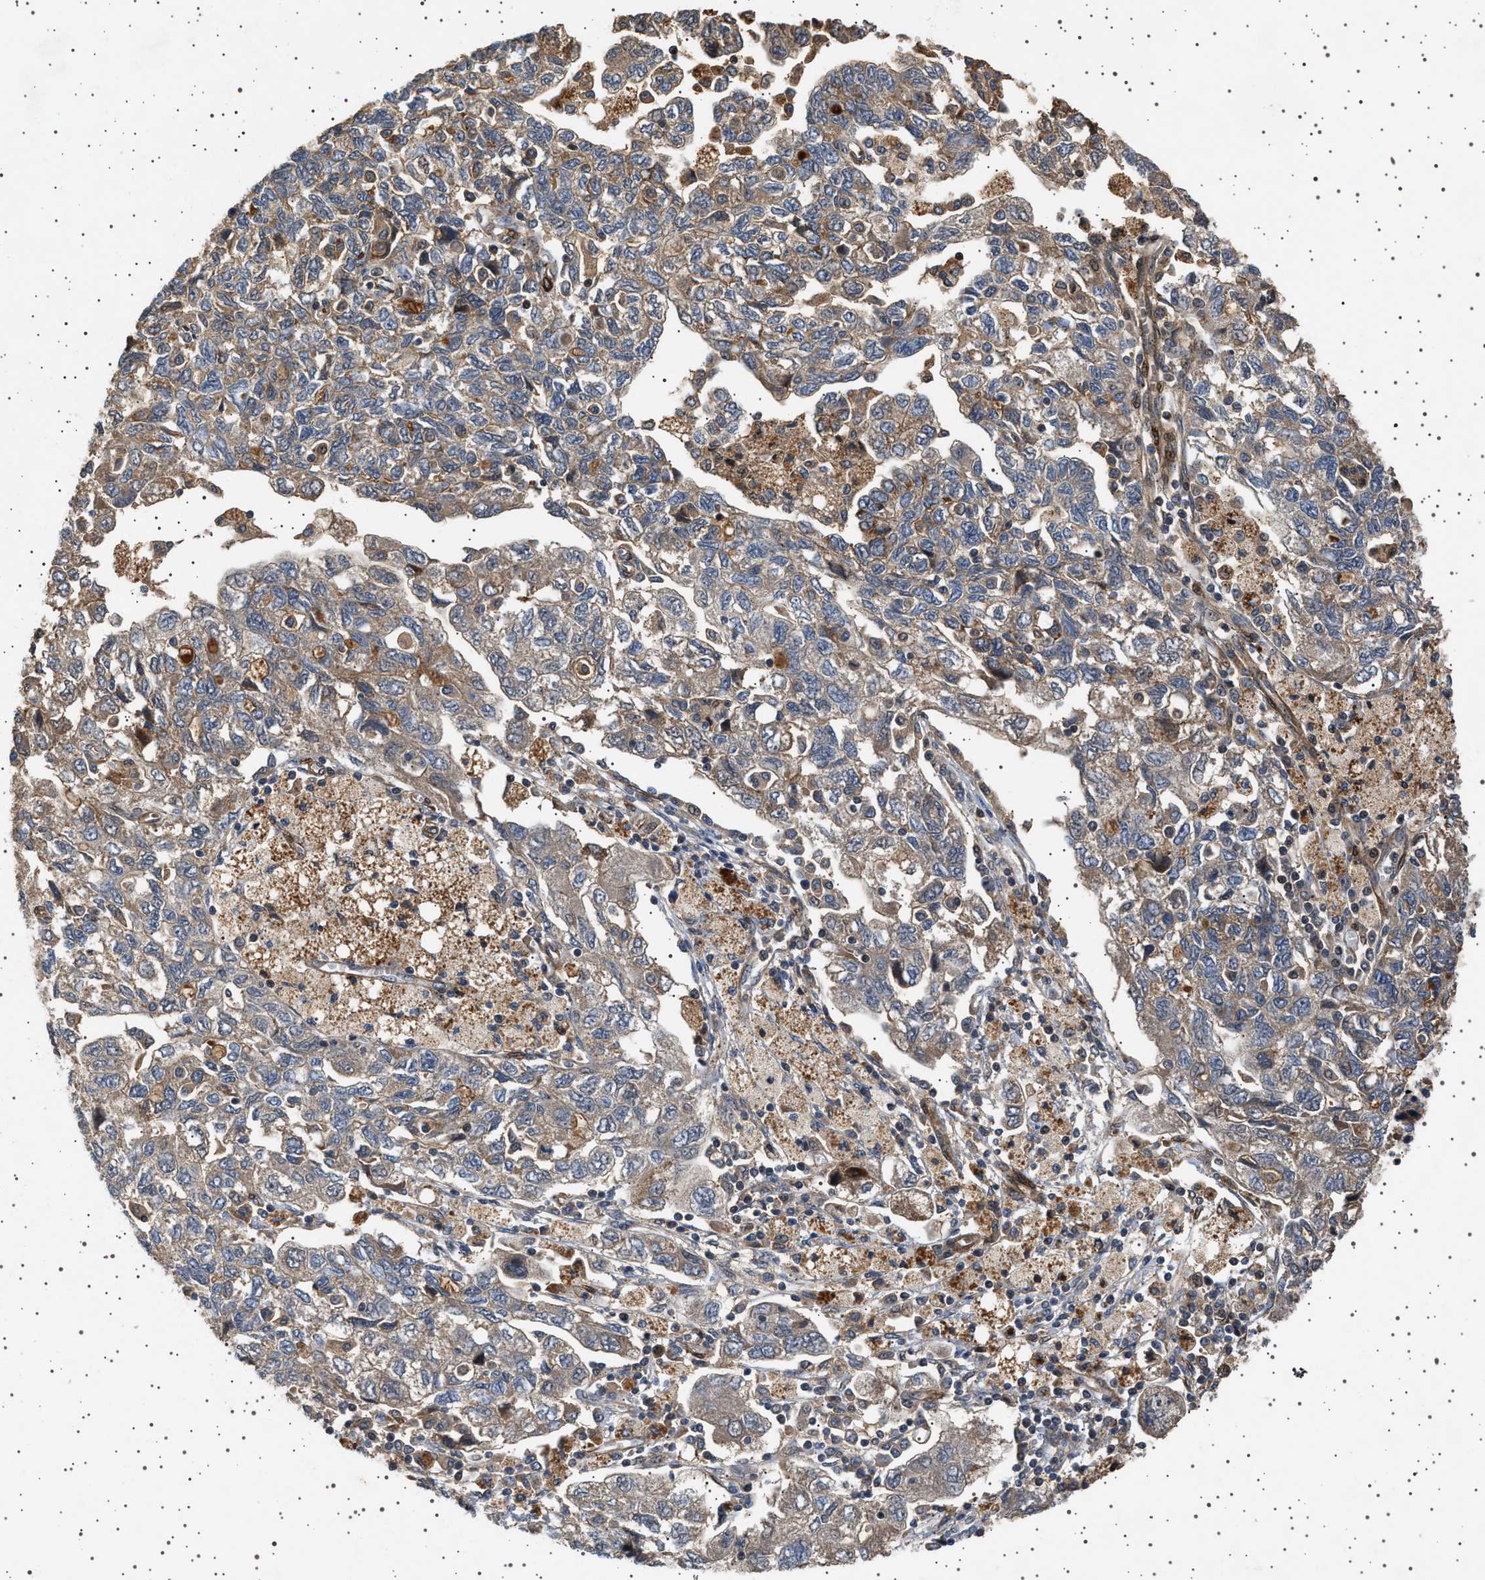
{"staining": {"intensity": "weak", "quantity": ">75%", "location": "cytoplasmic/membranous"}, "tissue": "ovarian cancer", "cell_type": "Tumor cells", "image_type": "cancer", "snomed": [{"axis": "morphology", "description": "Carcinoma, NOS"}, {"axis": "morphology", "description": "Cystadenocarcinoma, serous, NOS"}, {"axis": "topography", "description": "Ovary"}], "caption": "This micrograph reveals immunohistochemistry (IHC) staining of human ovarian cancer (carcinoma), with low weak cytoplasmic/membranous positivity in about >75% of tumor cells.", "gene": "GUCY1B1", "patient": {"sex": "female", "age": 69}}